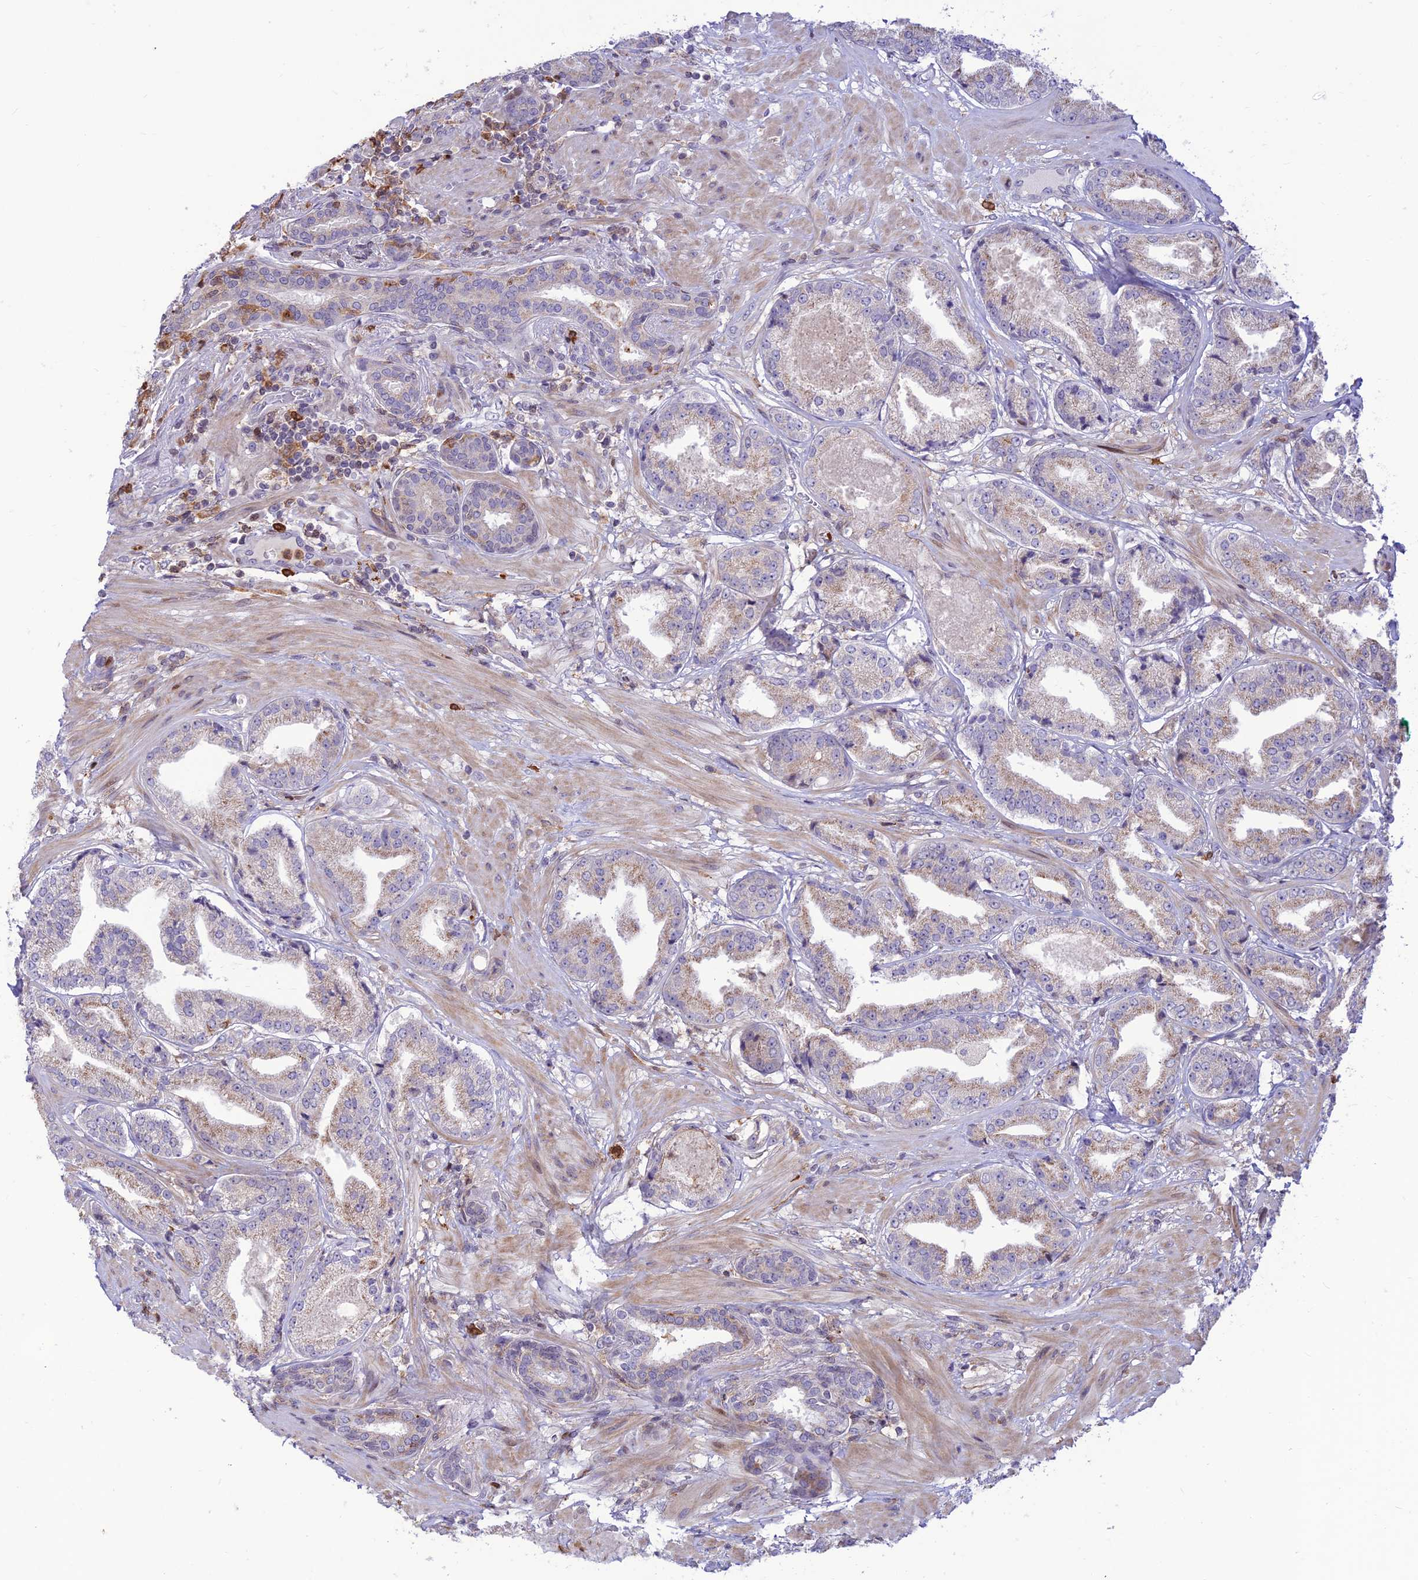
{"staining": {"intensity": "weak", "quantity": "25%-75%", "location": "cytoplasmic/membranous"}, "tissue": "prostate cancer", "cell_type": "Tumor cells", "image_type": "cancer", "snomed": [{"axis": "morphology", "description": "Adenocarcinoma, High grade"}, {"axis": "topography", "description": "Prostate"}], "caption": "IHC of human prostate high-grade adenocarcinoma demonstrates low levels of weak cytoplasmic/membranous staining in approximately 25%-75% of tumor cells.", "gene": "FAM186B", "patient": {"sex": "male", "age": 63}}